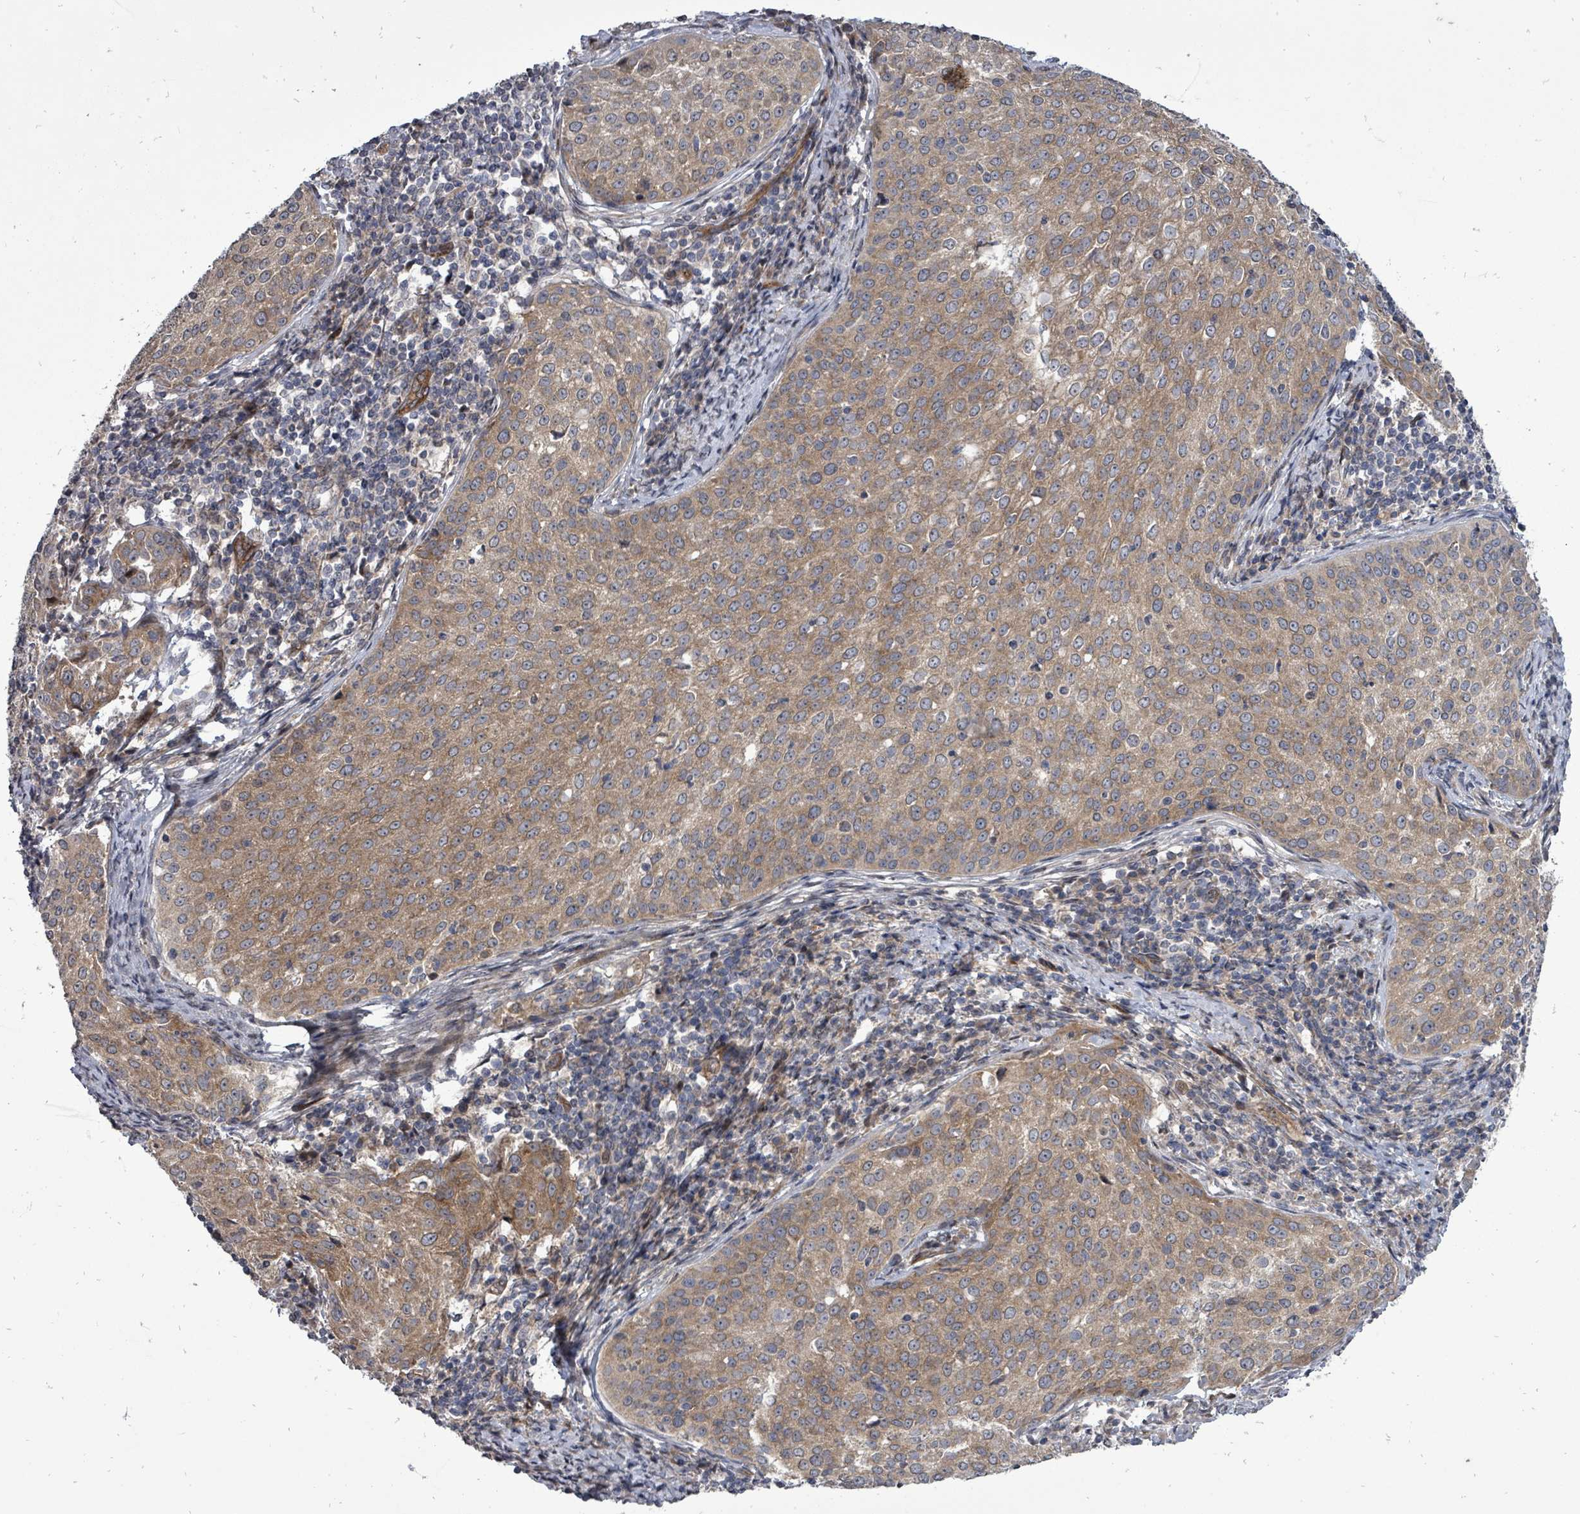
{"staining": {"intensity": "moderate", "quantity": ">75%", "location": "cytoplasmic/membranous"}, "tissue": "cervical cancer", "cell_type": "Tumor cells", "image_type": "cancer", "snomed": [{"axis": "morphology", "description": "Squamous cell carcinoma, NOS"}, {"axis": "topography", "description": "Cervix"}], "caption": "Human cervical squamous cell carcinoma stained with a protein marker reveals moderate staining in tumor cells.", "gene": "RALGAPB", "patient": {"sex": "female", "age": 57}}